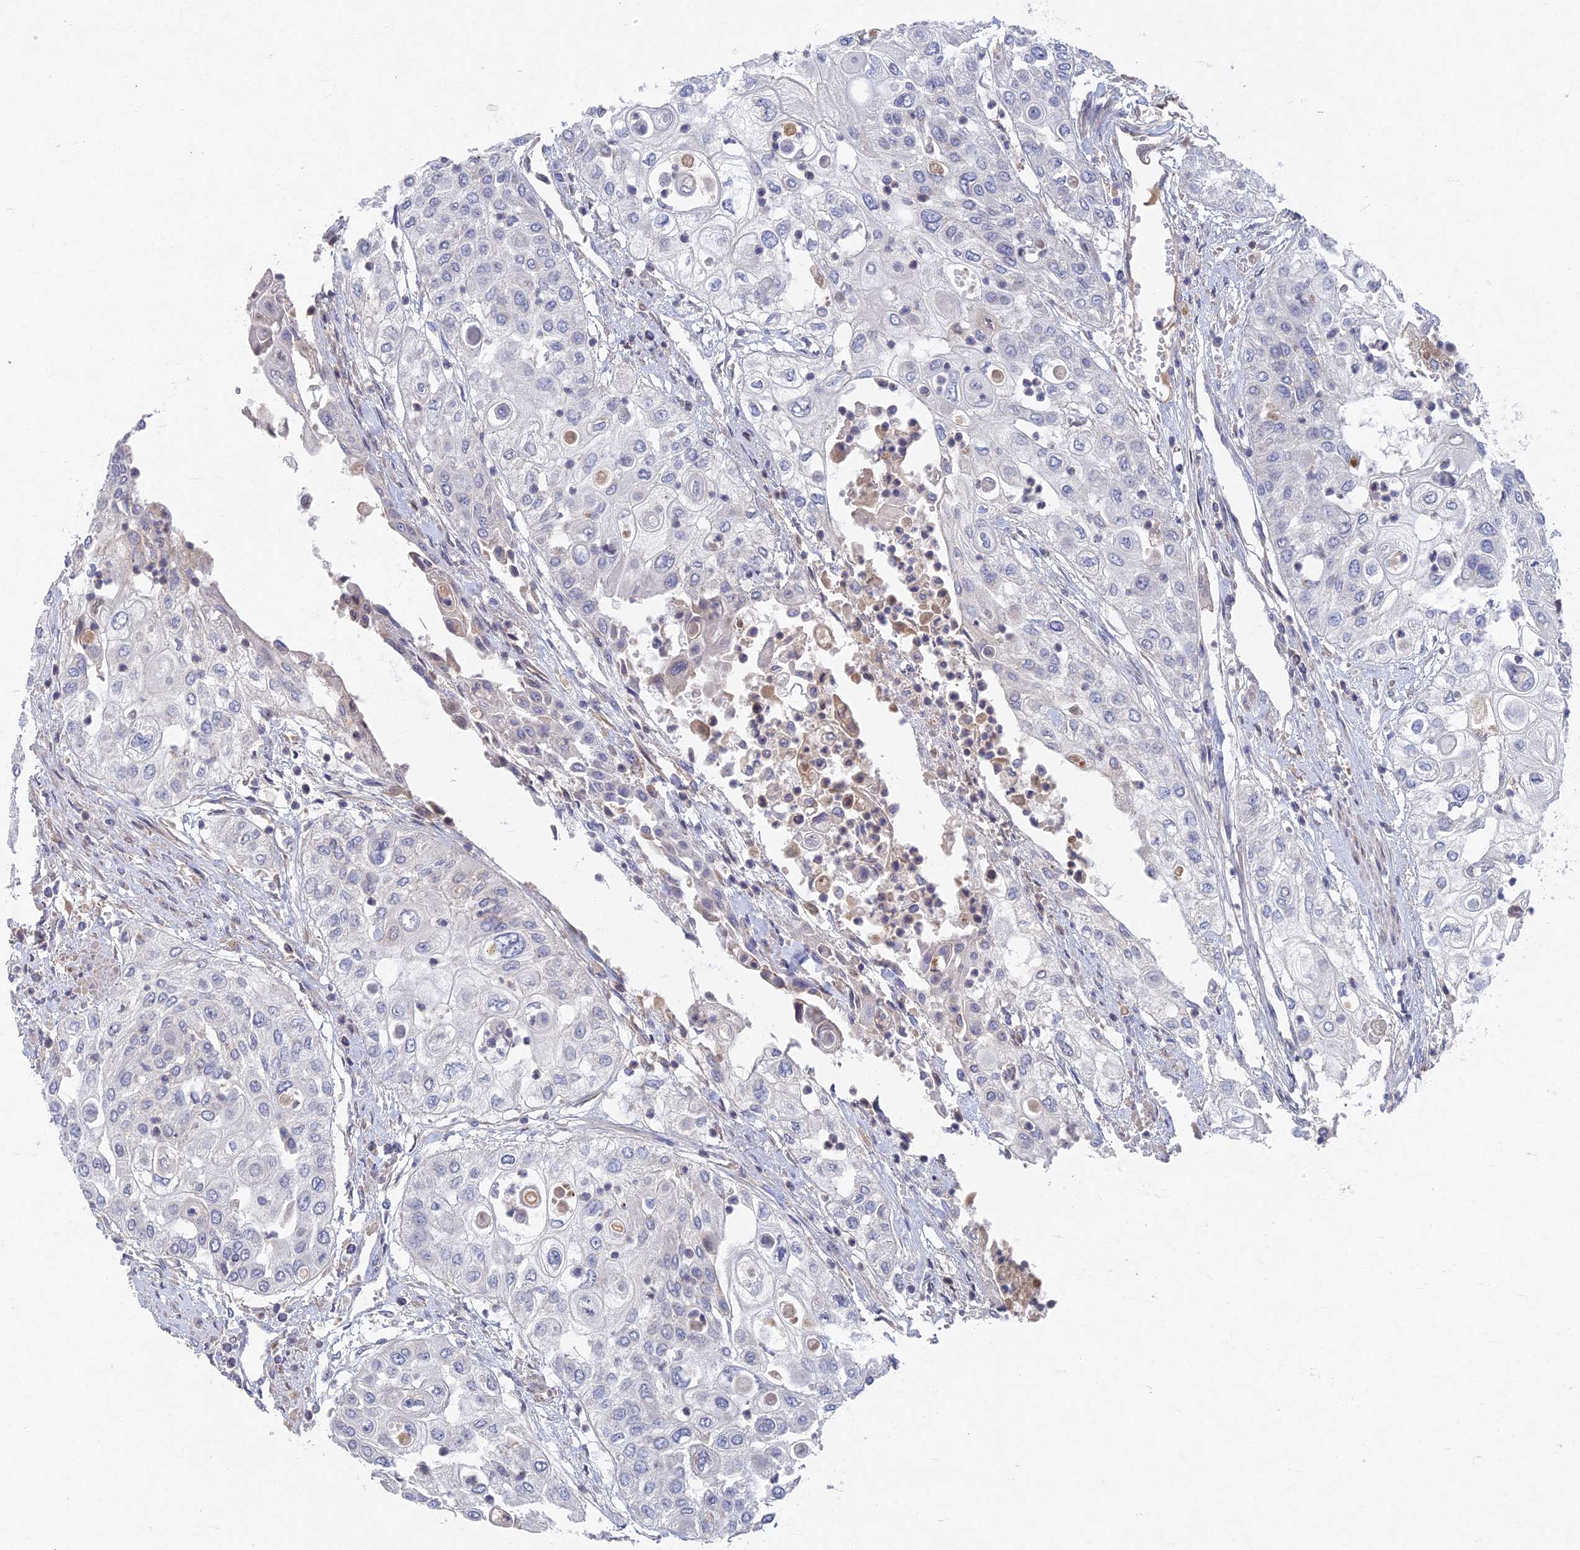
{"staining": {"intensity": "negative", "quantity": "none", "location": "none"}, "tissue": "urothelial cancer", "cell_type": "Tumor cells", "image_type": "cancer", "snomed": [{"axis": "morphology", "description": "Urothelial carcinoma, High grade"}, {"axis": "topography", "description": "Urinary bladder"}], "caption": "Immunohistochemical staining of human high-grade urothelial carcinoma shows no significant expression in tumor cells. (DAB immunohistochemistry (IHC) visualized using brightfield microscopy, high magnification).", "gene": "GNA15", "patient": {"sex": "female", "age": 79}}